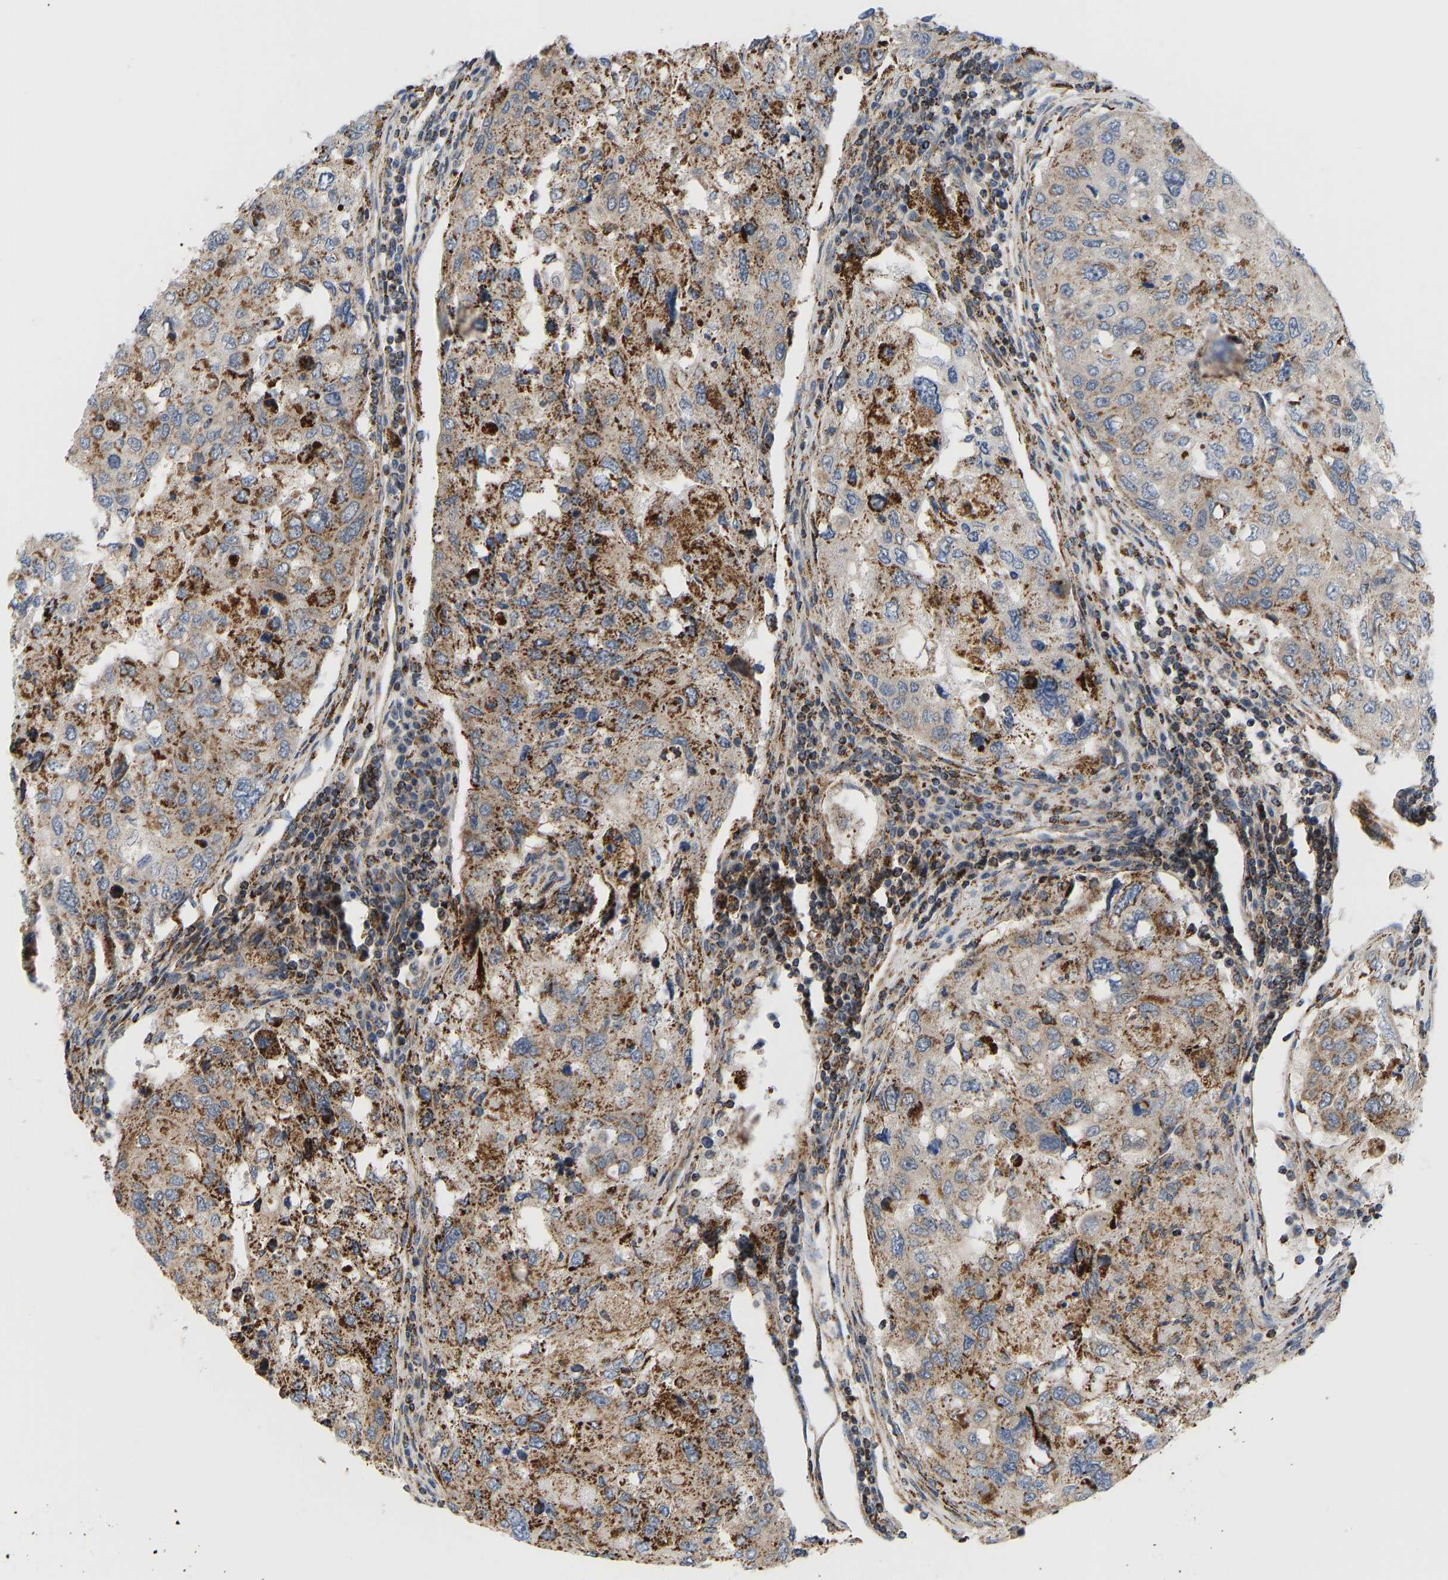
{"staining": {"intensity": "moderate", "quantity": "25%-75%", "location": "cytoplasmic/membranous"}, "tissue": "urothelial cancer", "cell_type": "Tumor cells", "image_type": "cancer", "snomed": [{"axis": "morphology", "description": "Urothelial carcinoma, High grade"}, {"axis": "topography", "description": "Lymph node"}, {"axis": "topography", "description": "Urinary bladder"}], "caption": "A medium amount of moderate cytoplasmic/membranous expression is present in about 25%-75% of tumor cells in urothelial cancer tissue.", "gene": "GPSM2", "patient": {"sex": "male", "age": 51}}